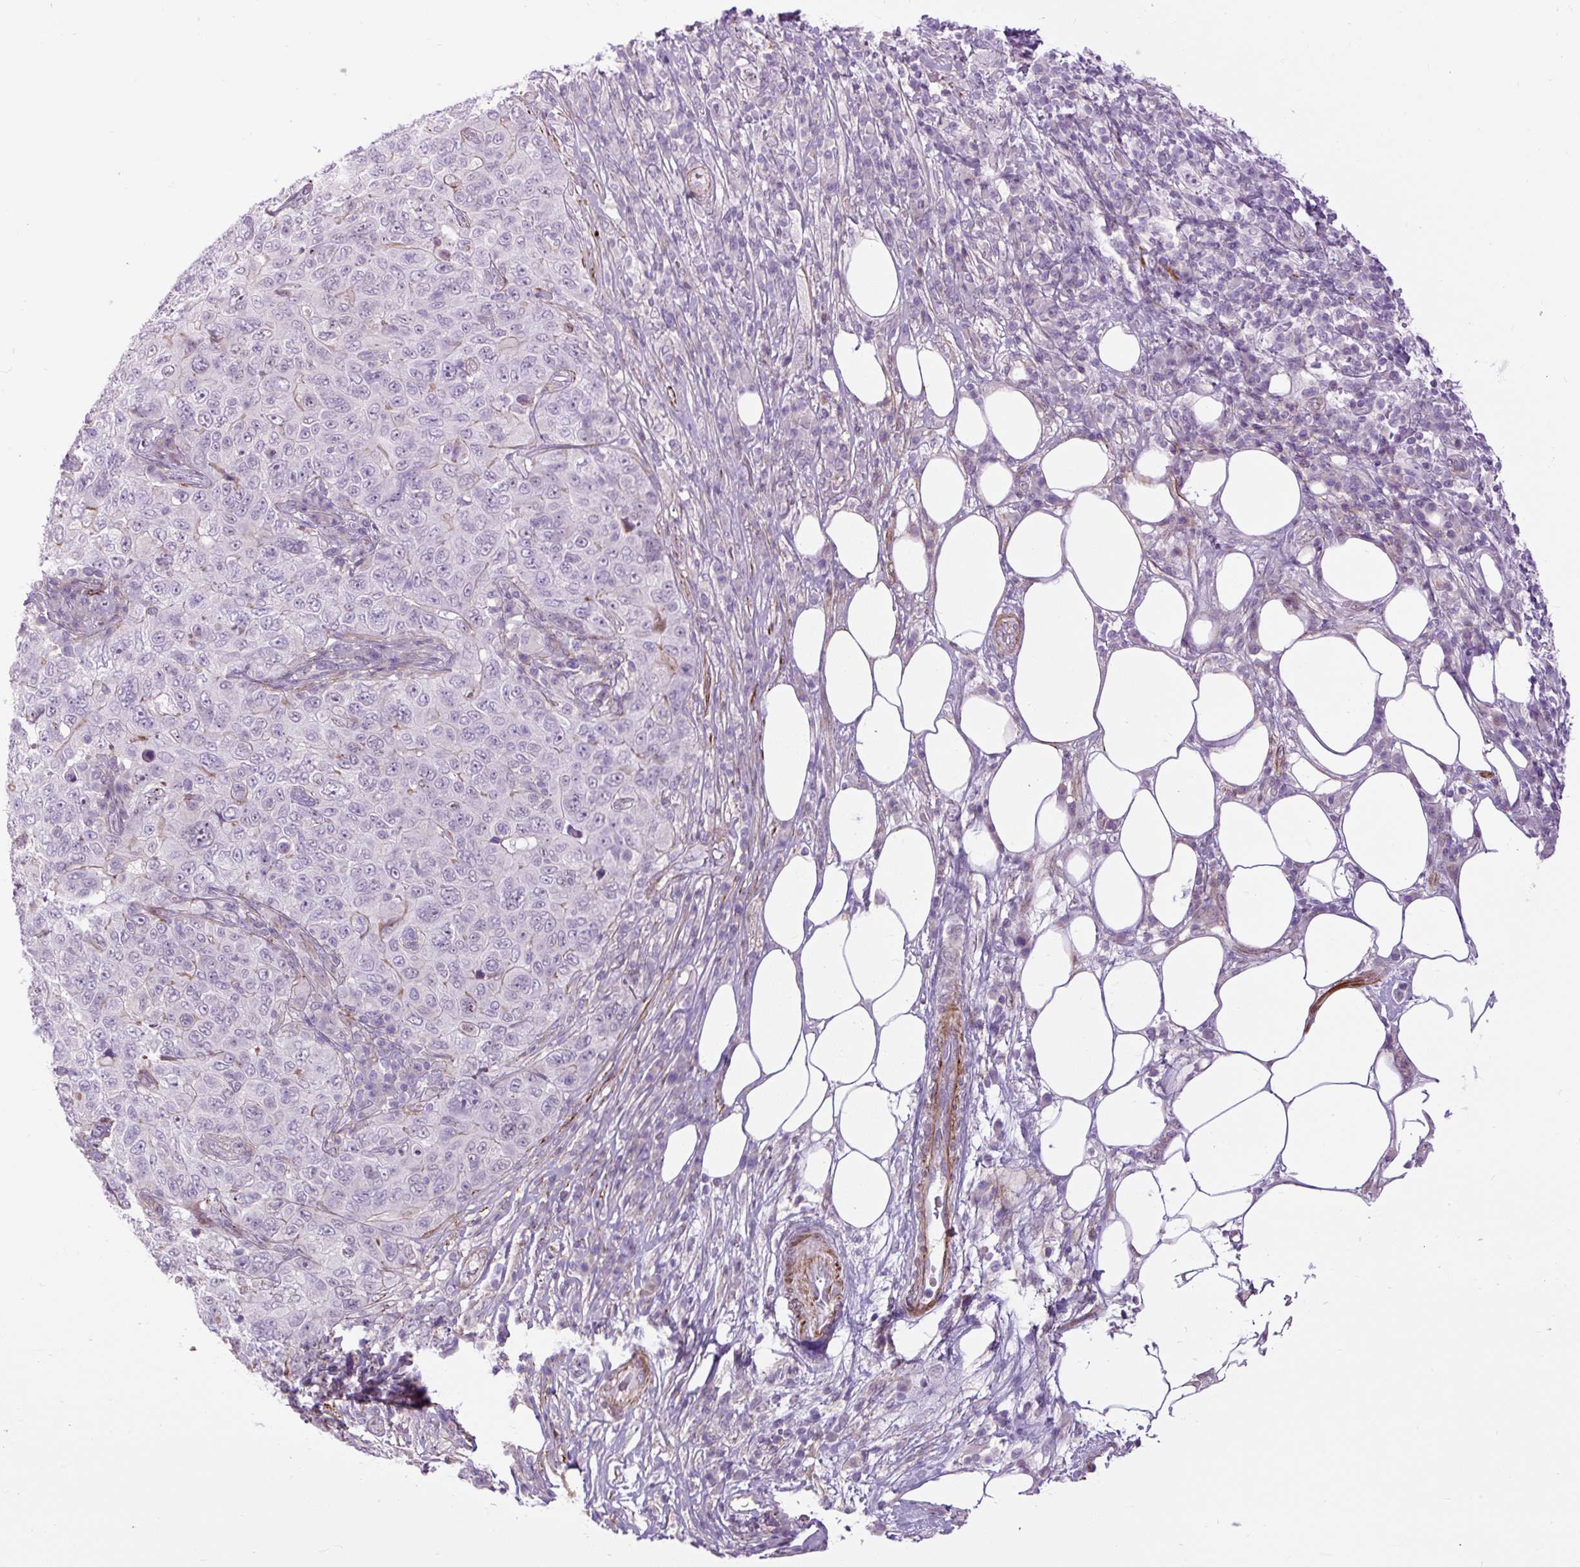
{"staining": {"intensity": "negative", "quantity": "none", "location": "none"}, "tissue": "pancreatic cancer", "cell_type": "Tumor cells", "image_type": "cancer", "snomed": [{"axis": "morphology", "description": "Adenocarcinoma, NOS"}, {"axis": "topography", "description": "Pancreas"}], "caption": "Immunohistochemistry image of neoplastic tissue: pancreatic cancer (adenocarcinoma) stained with DAB (3,3'-diaminobenzidine) demonstrates no significant protein positivity in tumor cells. (DAB (3,3'-diaminobenzidine) immunohistochemistry with hematoxylin counter stain).", "gene": "ZNF197", "patient": {"sex": "male", "age": 68}}